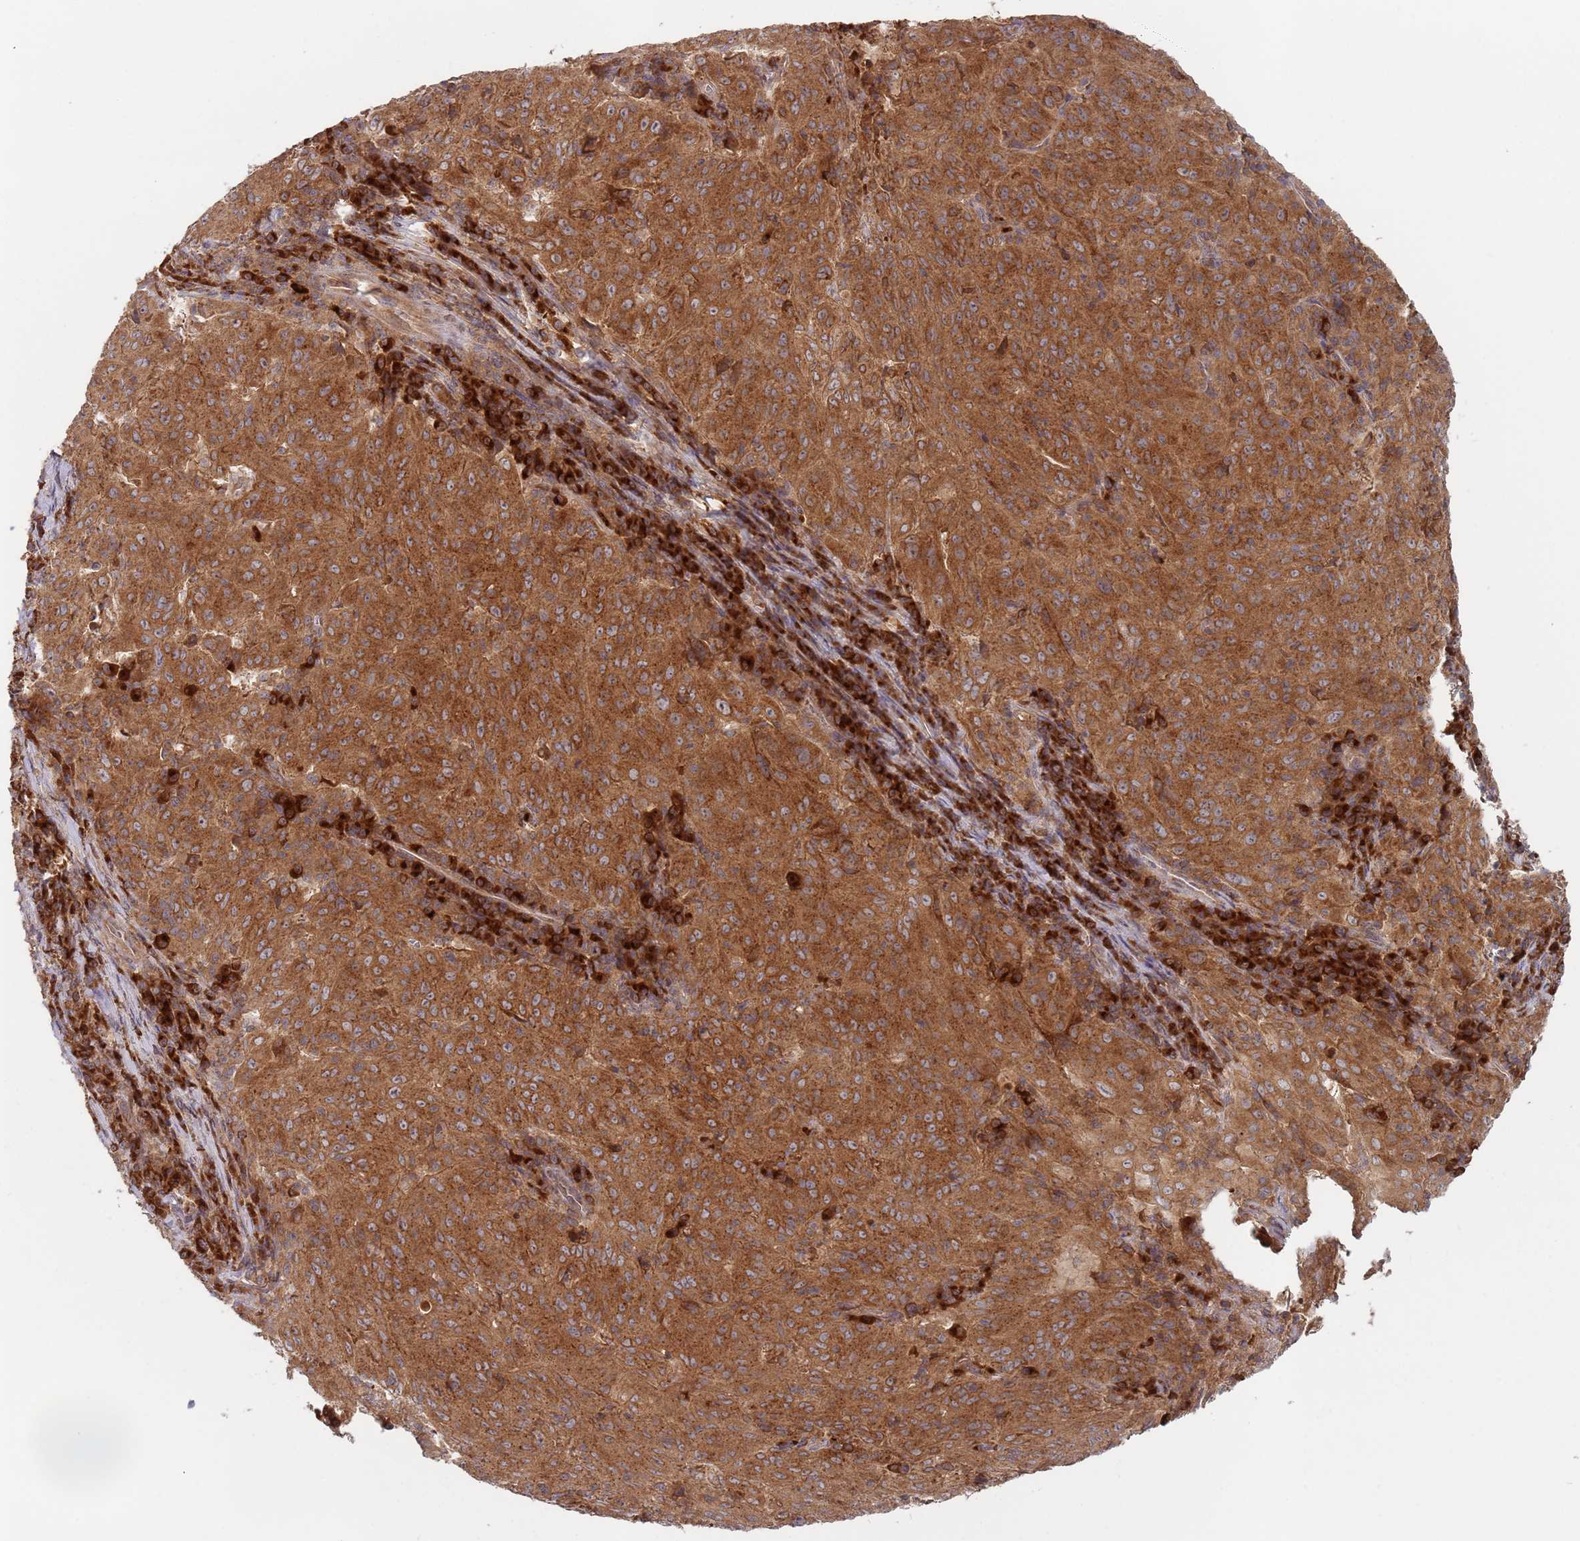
{"staining": {"intensity": "strong", "quantity": ">75%", "location": "cytoplasmic/membranous"}, "tissue": "pancreatic cancer", "cell_type": "Tumor cells", "image_type": "cancer", "snomed": [{"axis": "morphology", "description": "Adenocarcinoma, NOS"}, {"axis": "topography", "description": "Pancreas"}], "caption": "Pancreatic adenocarcinoma tissue shows strong cytoplasmic/membranous positivity in approximately >75% of tumor cells, visualized by immunohistochemistry.", "gene": "OR5A2", "patient": {"sex": "male", "age": 63}}